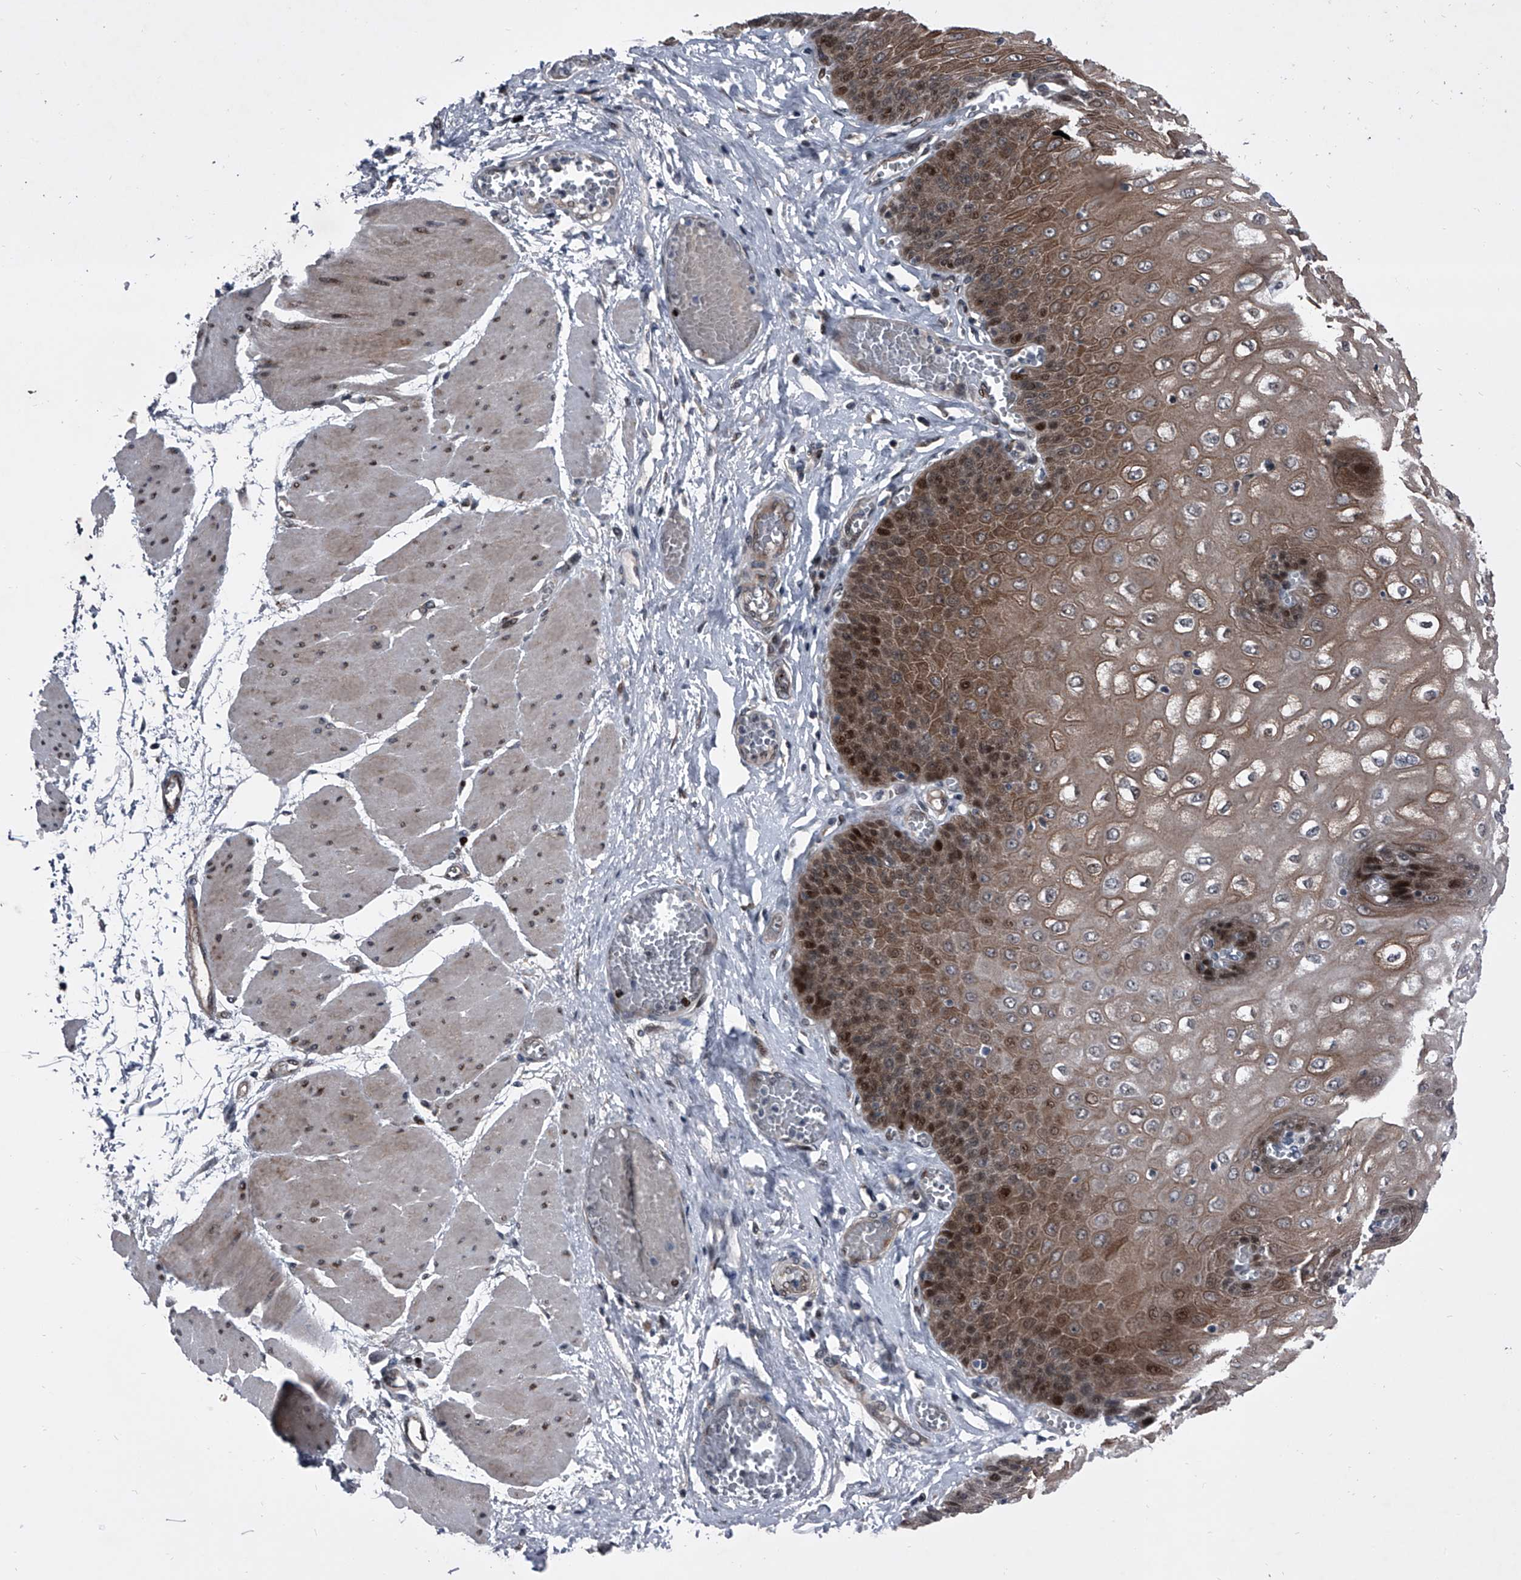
{"staining": {"intensity": "strong", "quantity": "25%-75%", "location": "cytoplasmic/membranous,nuclear"}, "tissue": "esophagus", "cell_type": "Squamous epithelial cells", "image_type": "normal", "snomed": [{"axis": "morphology", "description": "Normal tissue, NOS"}, {"axis": "topography", "description": "Esophagus"}], "caption": "Esophagus was stained to show a protein in brown. There is high levels of strong cytoplasmic/membranous,nuclear expression in approximately 25%-75% of squamous epithelial cells. (DAB (3,3'-diaminobenzidine) IHC with brightfield microscopy, high magnification).", "gene": "ELK4", "patient": {"sex": "male", "age": 60}}